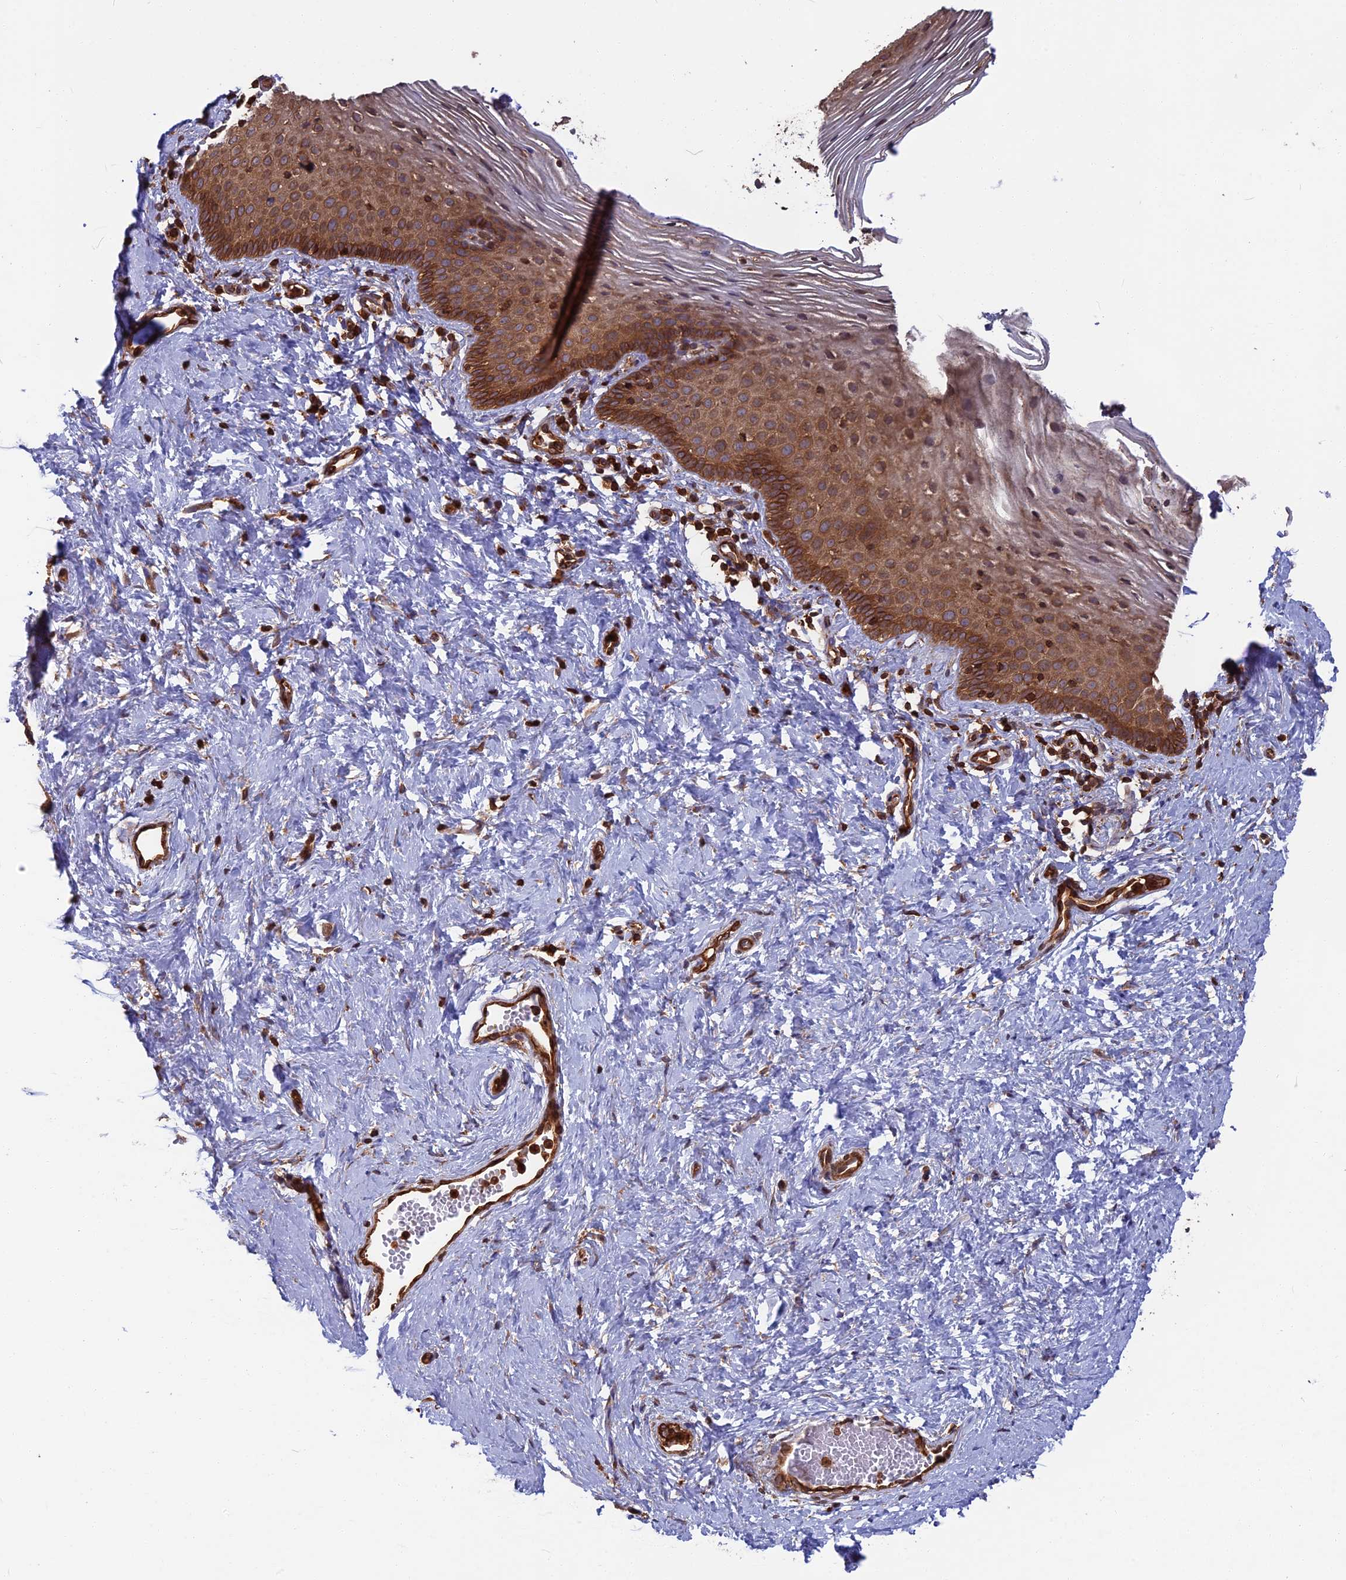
{"staining": {"intensity": "strong", "quantity": "25%-75%", "location": "cytoplasmic/membranous"}, "tissue": "vagina", "cell_type": "Squamous epithelial cells", "image_type": "normal", "snomed": [{"axis": "morphology", "description": "Normal tissue, NOS"}, {"axis": "topography", "description": "Vagina"}], "caption": "This image demonstrates unremarkable vagina stained with immunohistochemistry to label a protein in brown. The cytoplasmic/membranous of squamous epithelial cells show strong positivity for the protein. Nuclei are counter-stained blue.", "gene": "WDR1", "patient": {"sex": "female", "age": 32}}